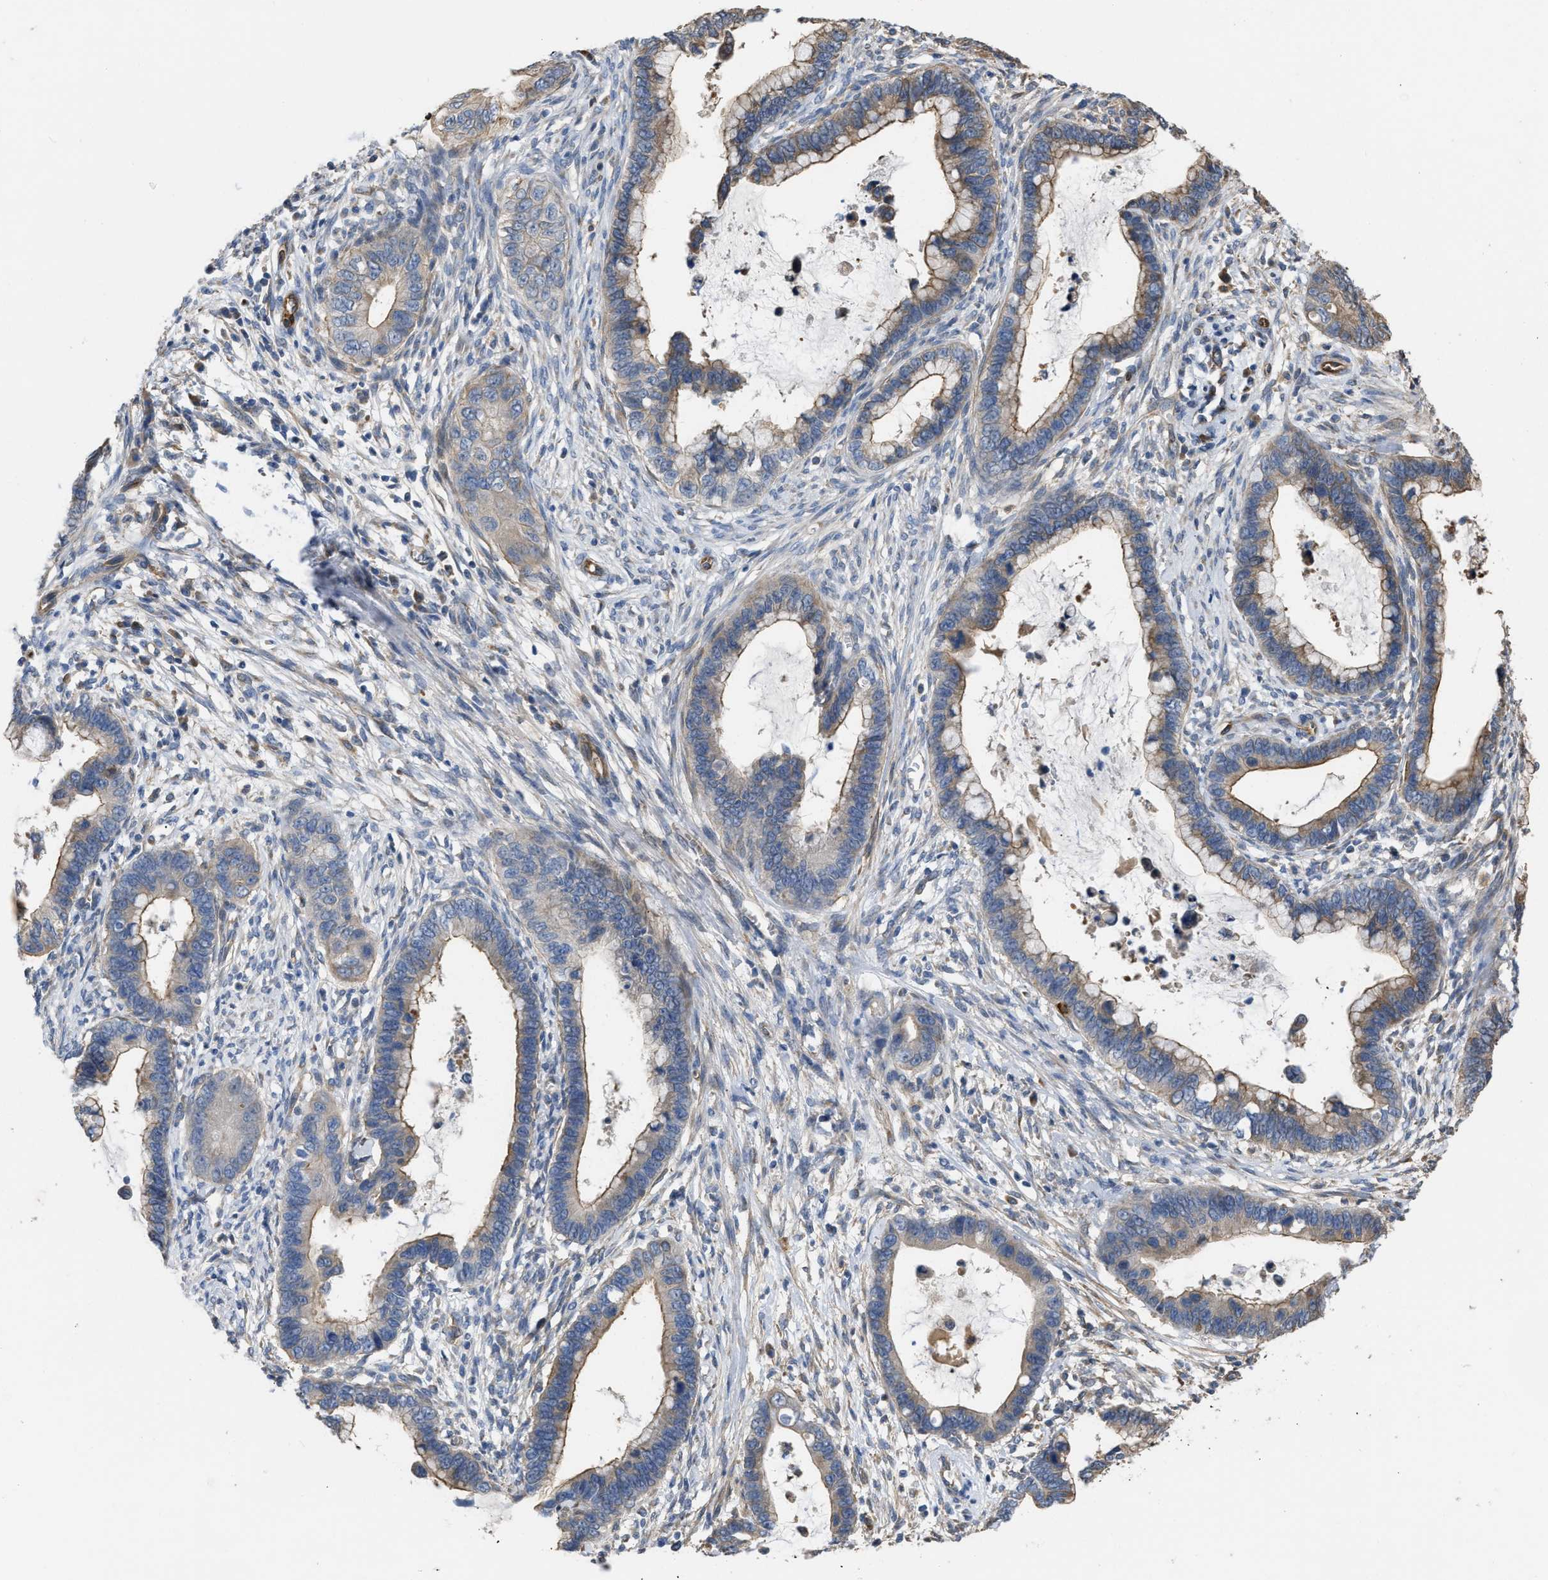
{"staining": {"intensity": "weak", "quantity": ">75%", "location": "cytoplasmic/membranous"}, "tissue": "cervical cancer", "cell_type": "Tumor cells", "image_type": "cancer", "snomed": [{"axis": "morphology", "description": "Adenocarcinoma, NOS"}, {"axis": "topography", "description": "Cervix"}], "caption": "Immunohistochemistry of human cervical adenocarcinoma exhibits low levels of weak cytoplasmic/membranous positivity in approximately >75% of tumor cells. The staining is performed using DAB brown chromogen to label protein expression. The nuclei are counter-stained blue using hematoxylin.", "gene": "SLC4A11", "patient": {"sex": "female", "age": 44}}